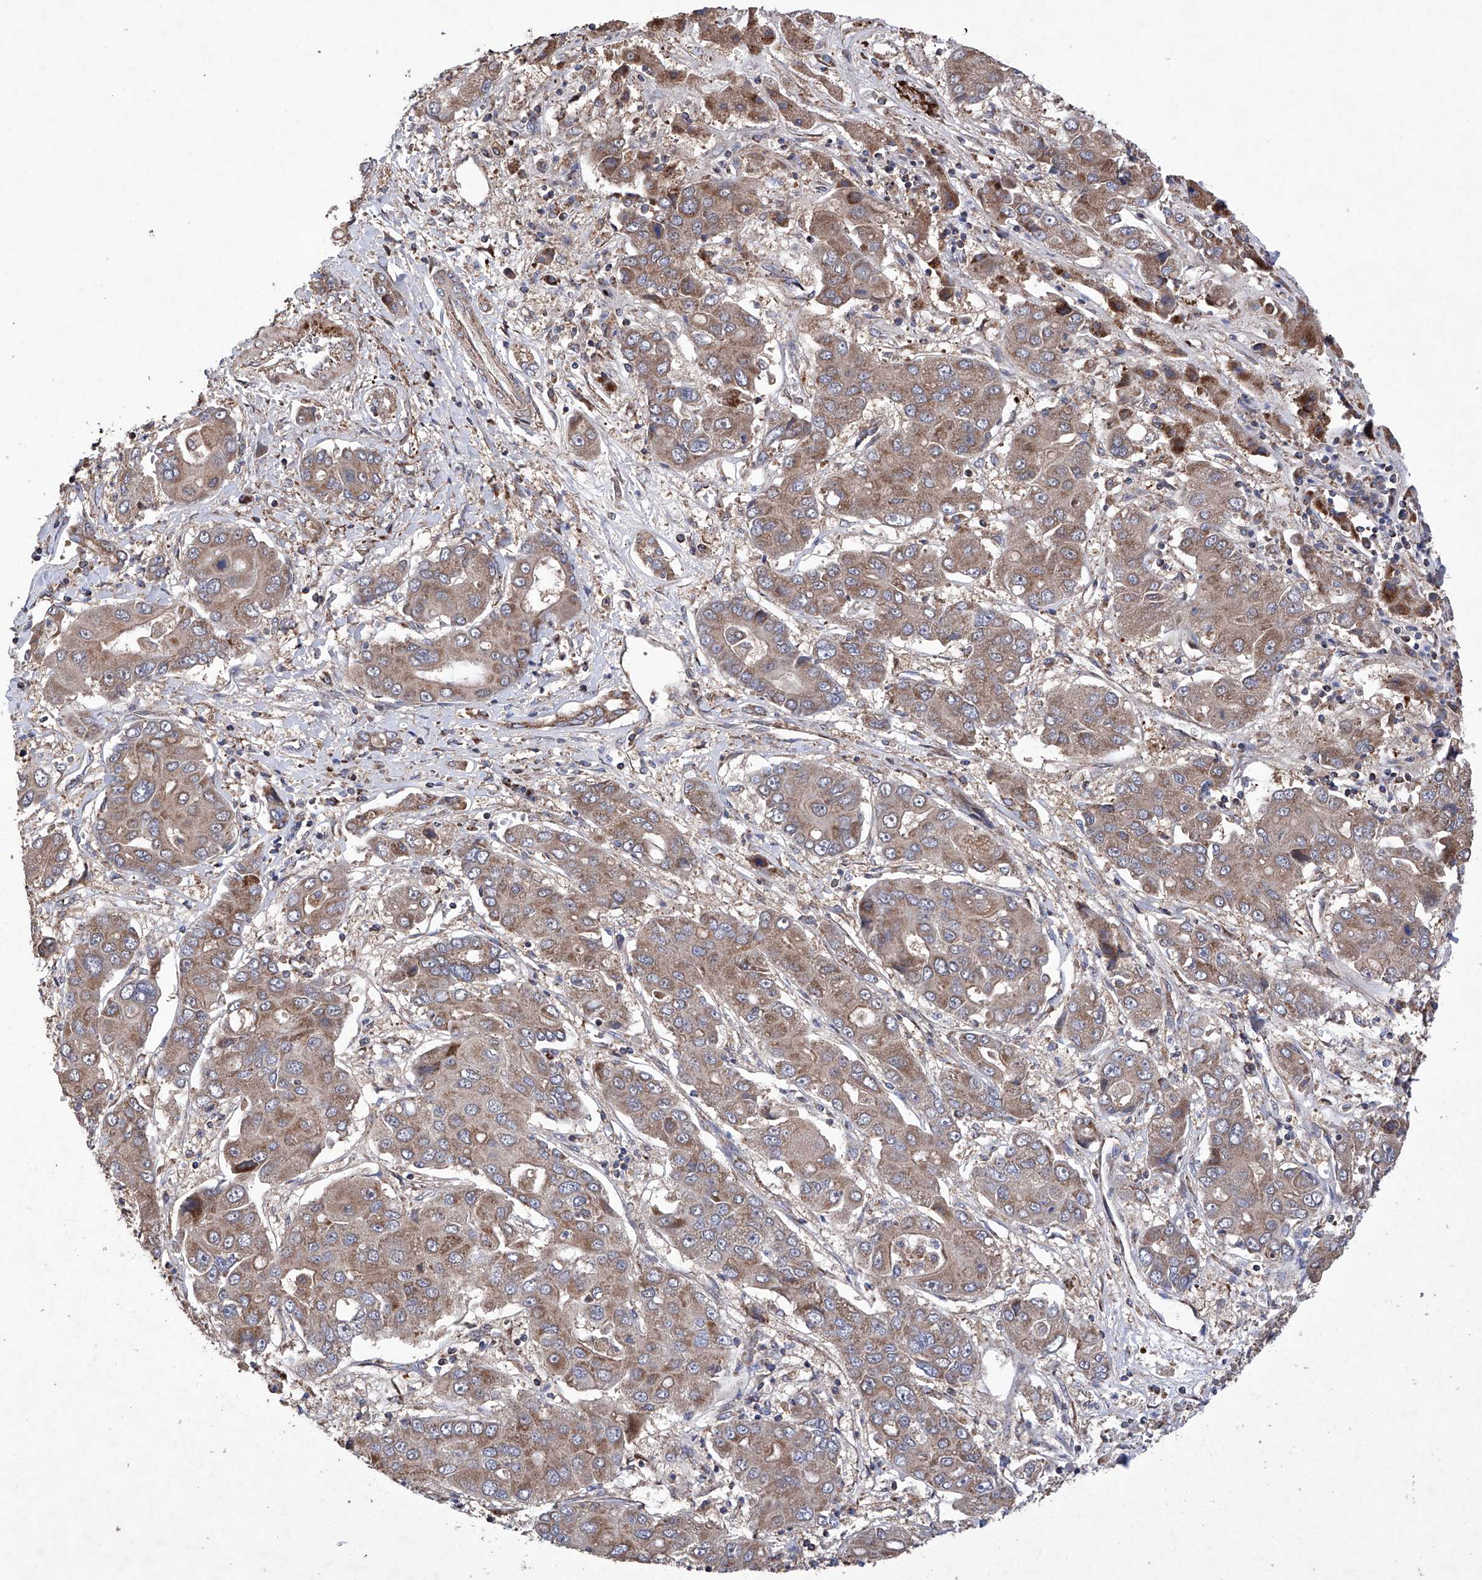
{"staining": {"intensity": "weak", "quantity": ">75%", "location": "cytoplasmic/membranous"}, "tissue": "liver cancer", "cell_type": "Tumor cells", "image_type": "cancer", "snomed": [{"axis": "morphology", "description": "Cholangiocarcinoma"}, {"axis": "topography", "description": "Liver"}], "caption": "This photomicrograph displays liver cholangiocarcinoma stained with IHC to label a protein in brown. The cytoplasmic/membranous of tumor cells show weak positivity for the protein. Nuclei are counter-stained blue.", "gene": "EFCAB2", "patient": {"sex": "male", "age": 67}}